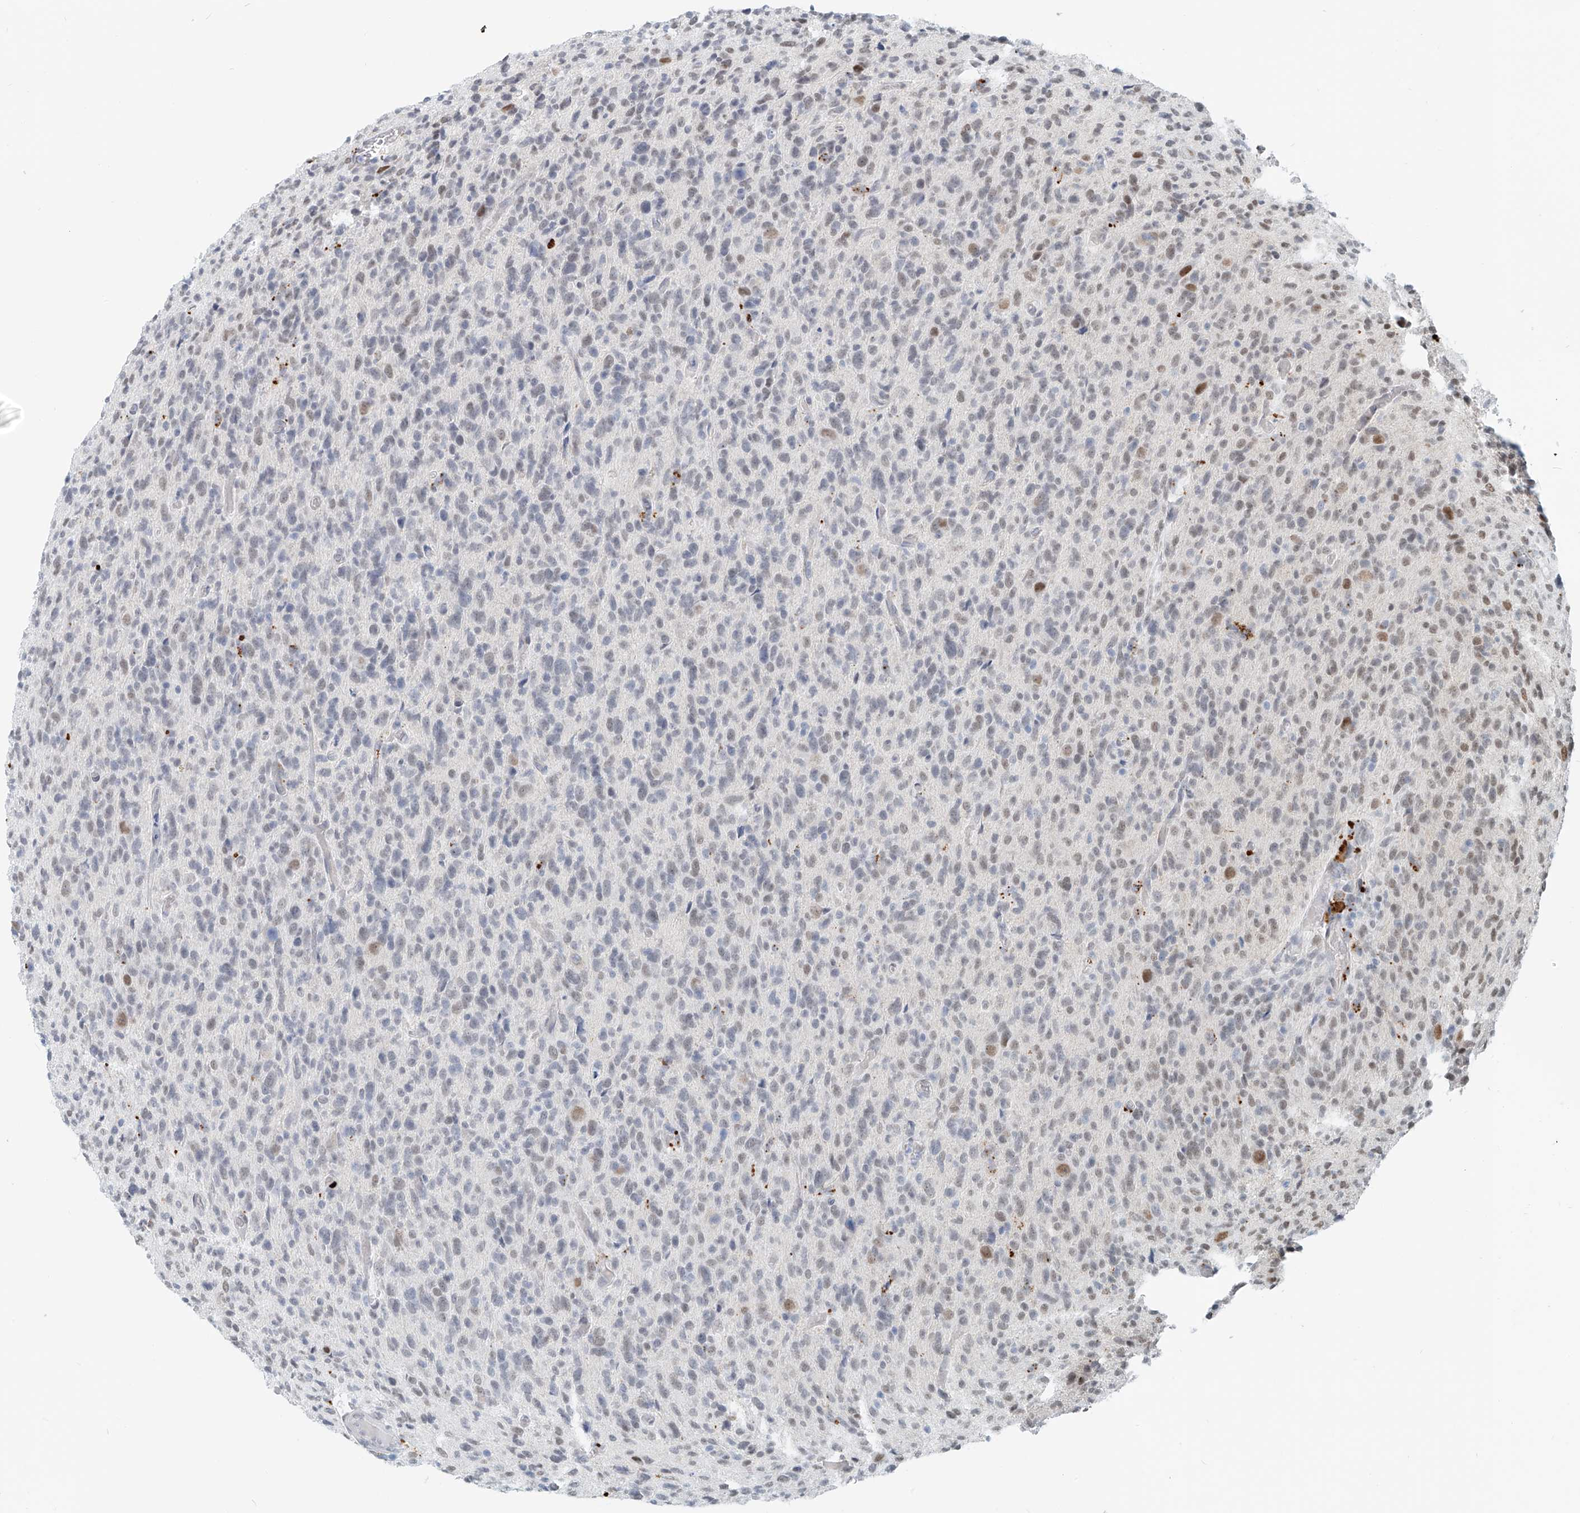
{"staining": {"intensity": "moderate", "quantity": "<25%", "location": "nuclear"}, "tissue": "glioma", "cell_type": "Tumor cells", "image_type": "cancer", "snomed": [{"axis": "morphology", "description": "Glioma, malignant, High grade"}, {"axis": "topography", "description": "Brain"}], "caption": "Tumor cells reveal low levels of moderate nuclear positivity in approximately <25% of cells in human glioma.", "gene": "SASH1", "patient": {"sex": "female", "age": 57}}